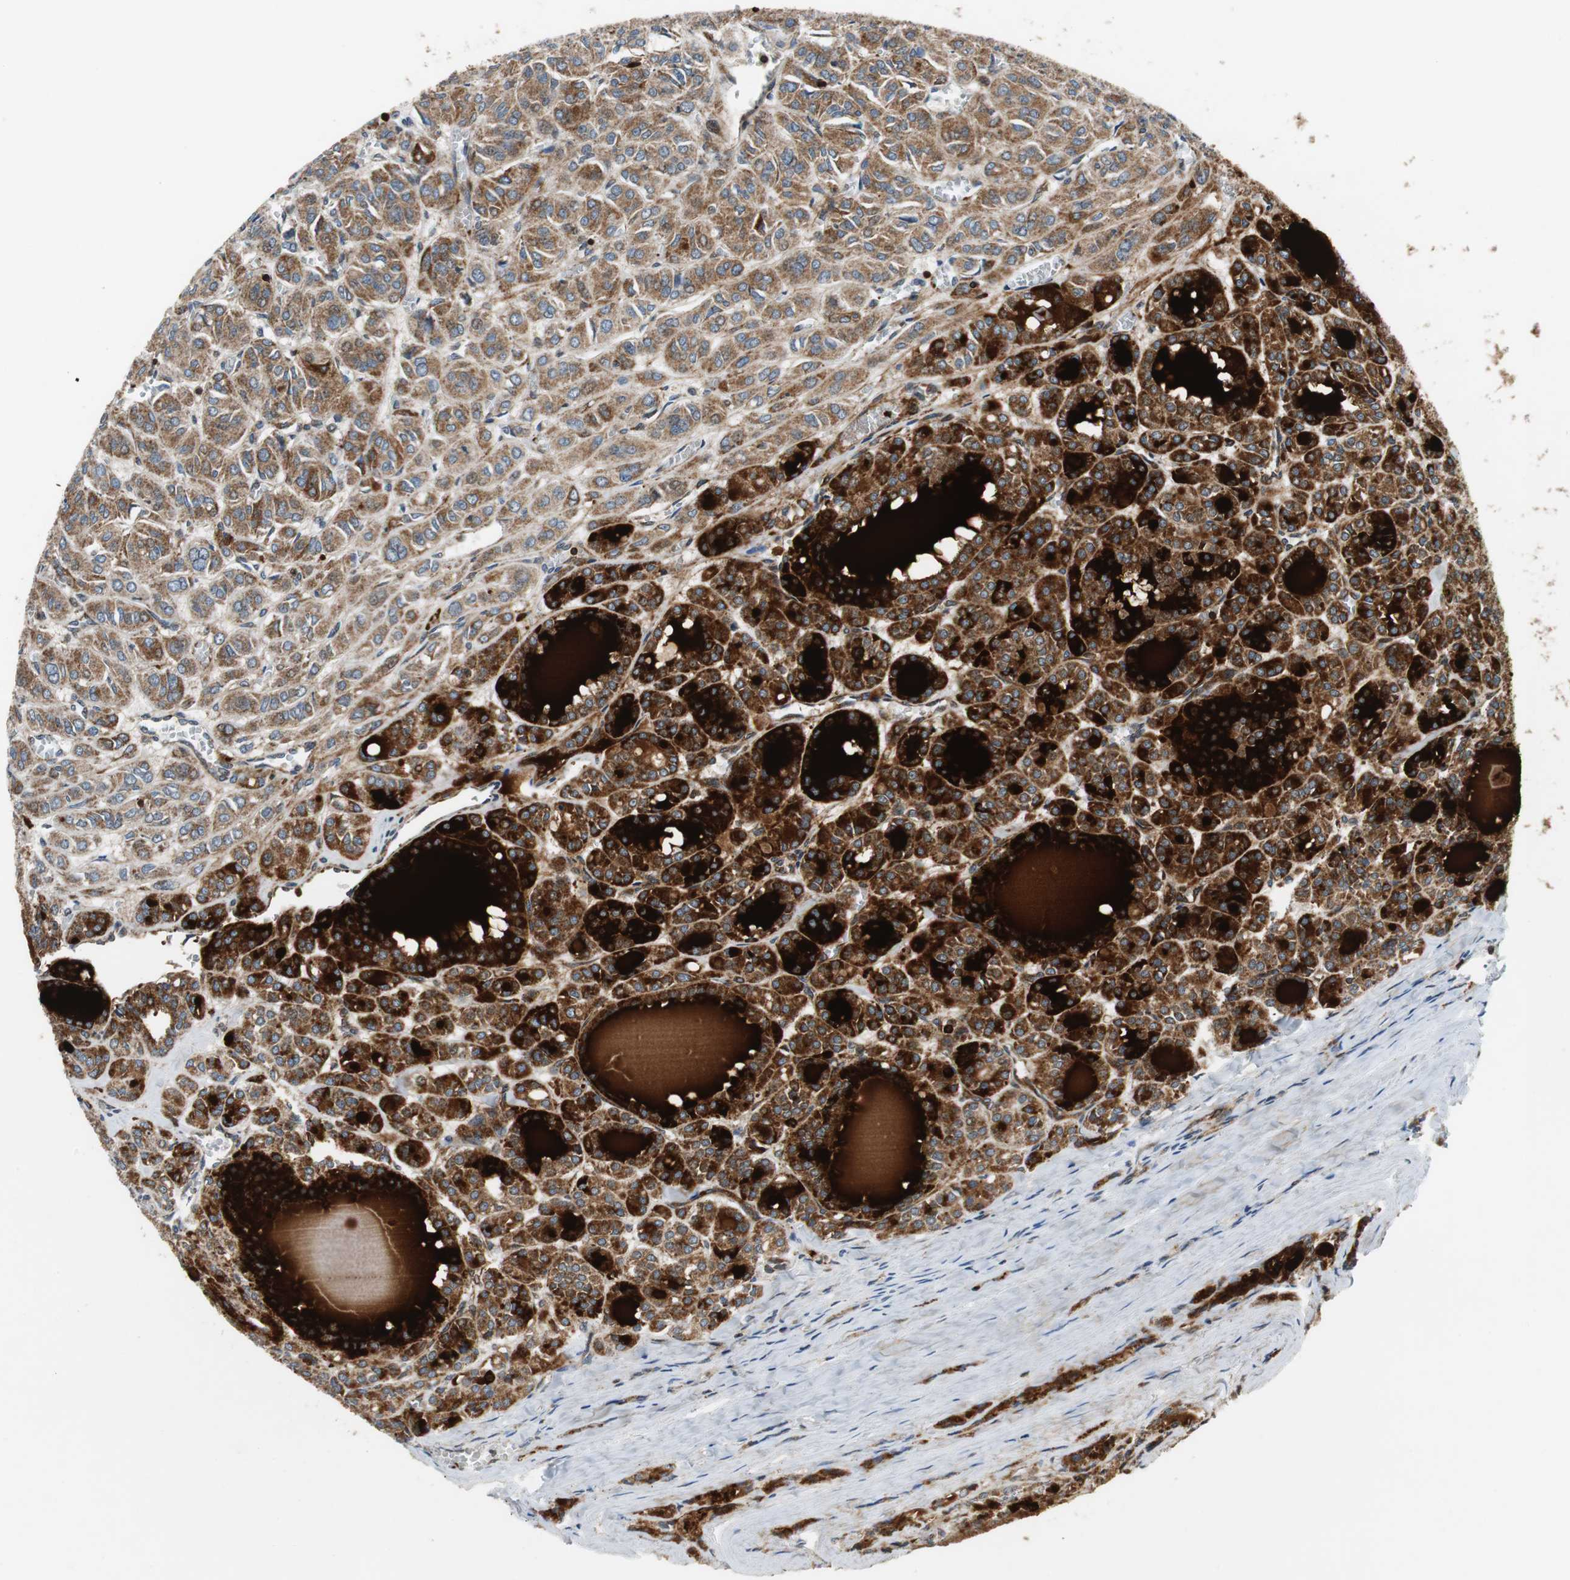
{"staining": {"intensity": "moderate", "quantity": ">75%", "location": "cytoplasmic/membranous"}, "tissue": "thyroid cancer", "cell_type": "Tumor cells", "image_type": "cancer", "snomed": [{"axis": "morphology", "description": "Follicular adenoma carcinoma, NOS"}, {"axis": "topography", "description": "Thyroid gland"}], "caption": "DAB immunohistochemical staining of human thyroid cancer (follicular adenoma carcinoma) reveals moderate cytoplasmic/membranous protein staining in about >75% of tumor cells. (DAB IHC with brightfield microscopy, high magnification).", "gene": "TUBA4A", "patient": {"sex": "female", "age": 71}}